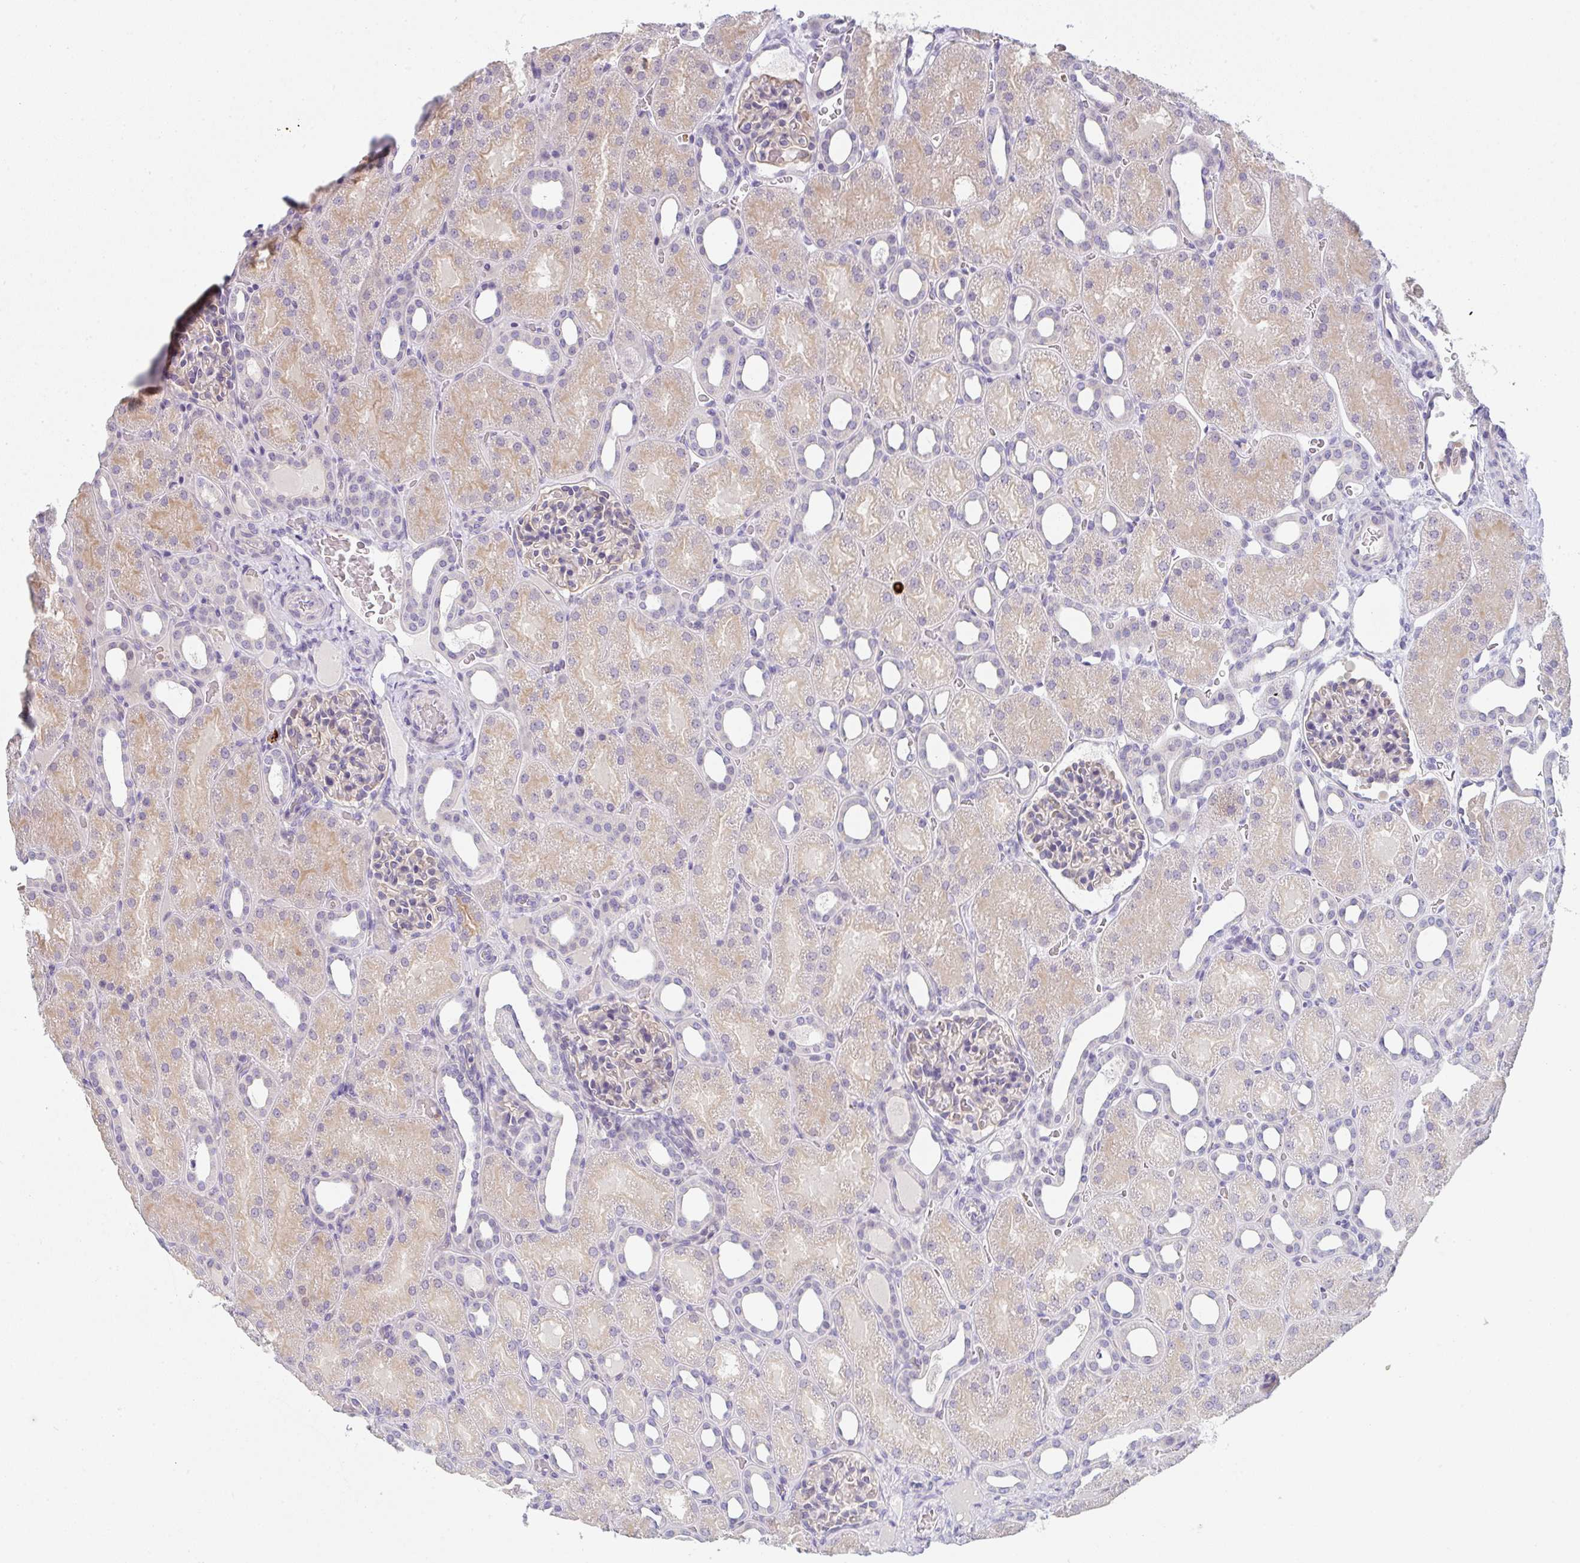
{"staining": {"intensity": "weak", "quantity": "25%-75%", "location": "cytoplasmic/membranous"}, "tissue": "kidney", "cell_type": "Cells in glomeruli", "image_type": "normal", "snomed": [{"axis": "morphology", "description": "Normal tissue, NOS"}, {"axis": "topography", "description": "Kidney"}], "caption": "A photomicrograph of kidney stained for a protein demonstrates weak cytoplasmic/membranous brown staining in cells in glomeruli.", "gene": "CACNA1S", "patient": {"sex": "male", "age": 2}}